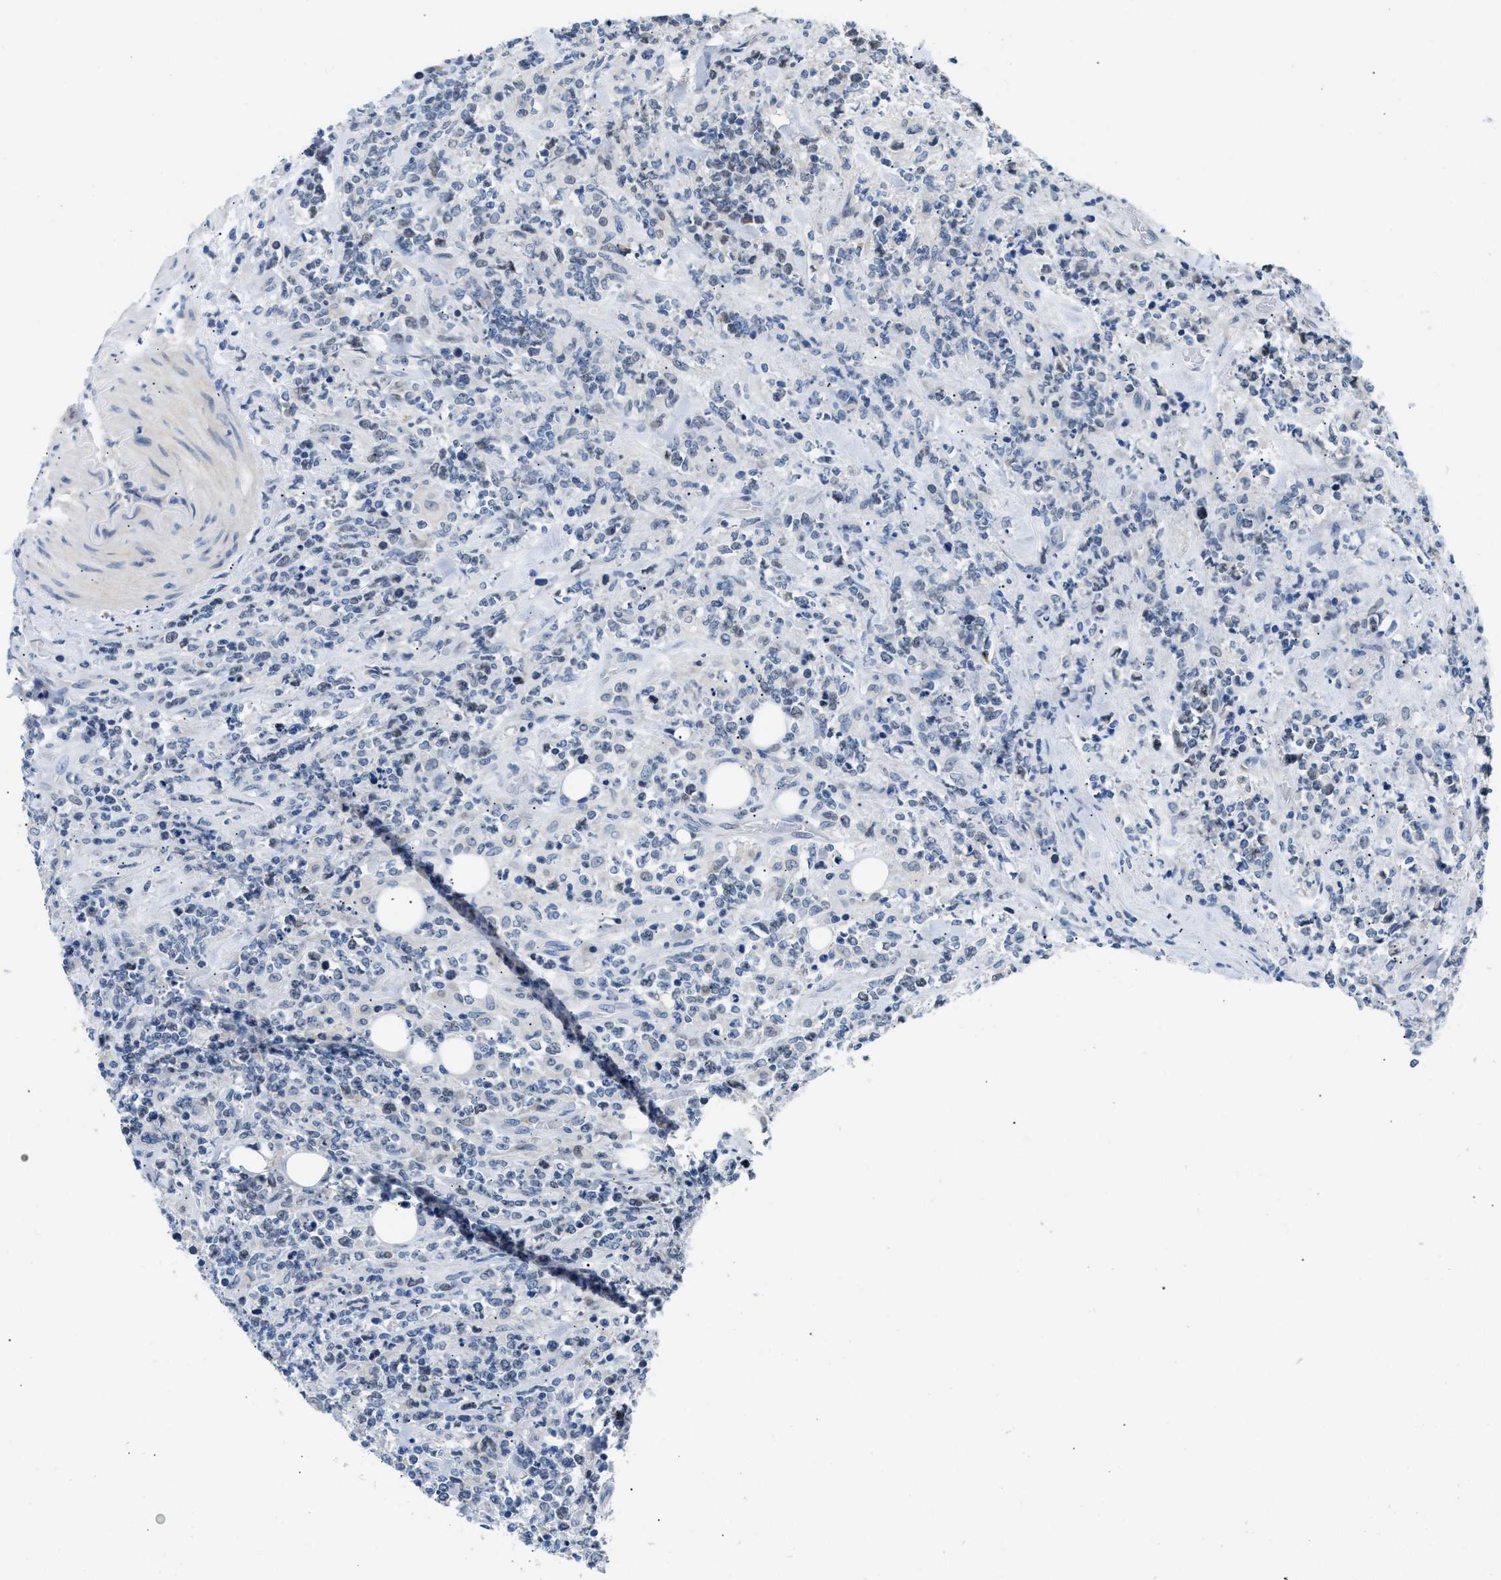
{"staining": {"intensity": "negative", "quantity": "none", "location": "none"}, "tissue": "lymphoma", "cell_type": "Tumor cells", "image_type": "cancer", "snomed": [{"axis": "morphology", "description": "Malignant lymphoma, non-Hodgkin's type, High grade"}, {"axis": "topography", "description": "Soft tissue"}], "caption": "Protein analysis of malignant lymphoma, non-Hodgkin's type (high-grade) shows no significant staining in tumor cells.", "gene": "CLGN", "patient": {"sex": "male", "age": 18}}